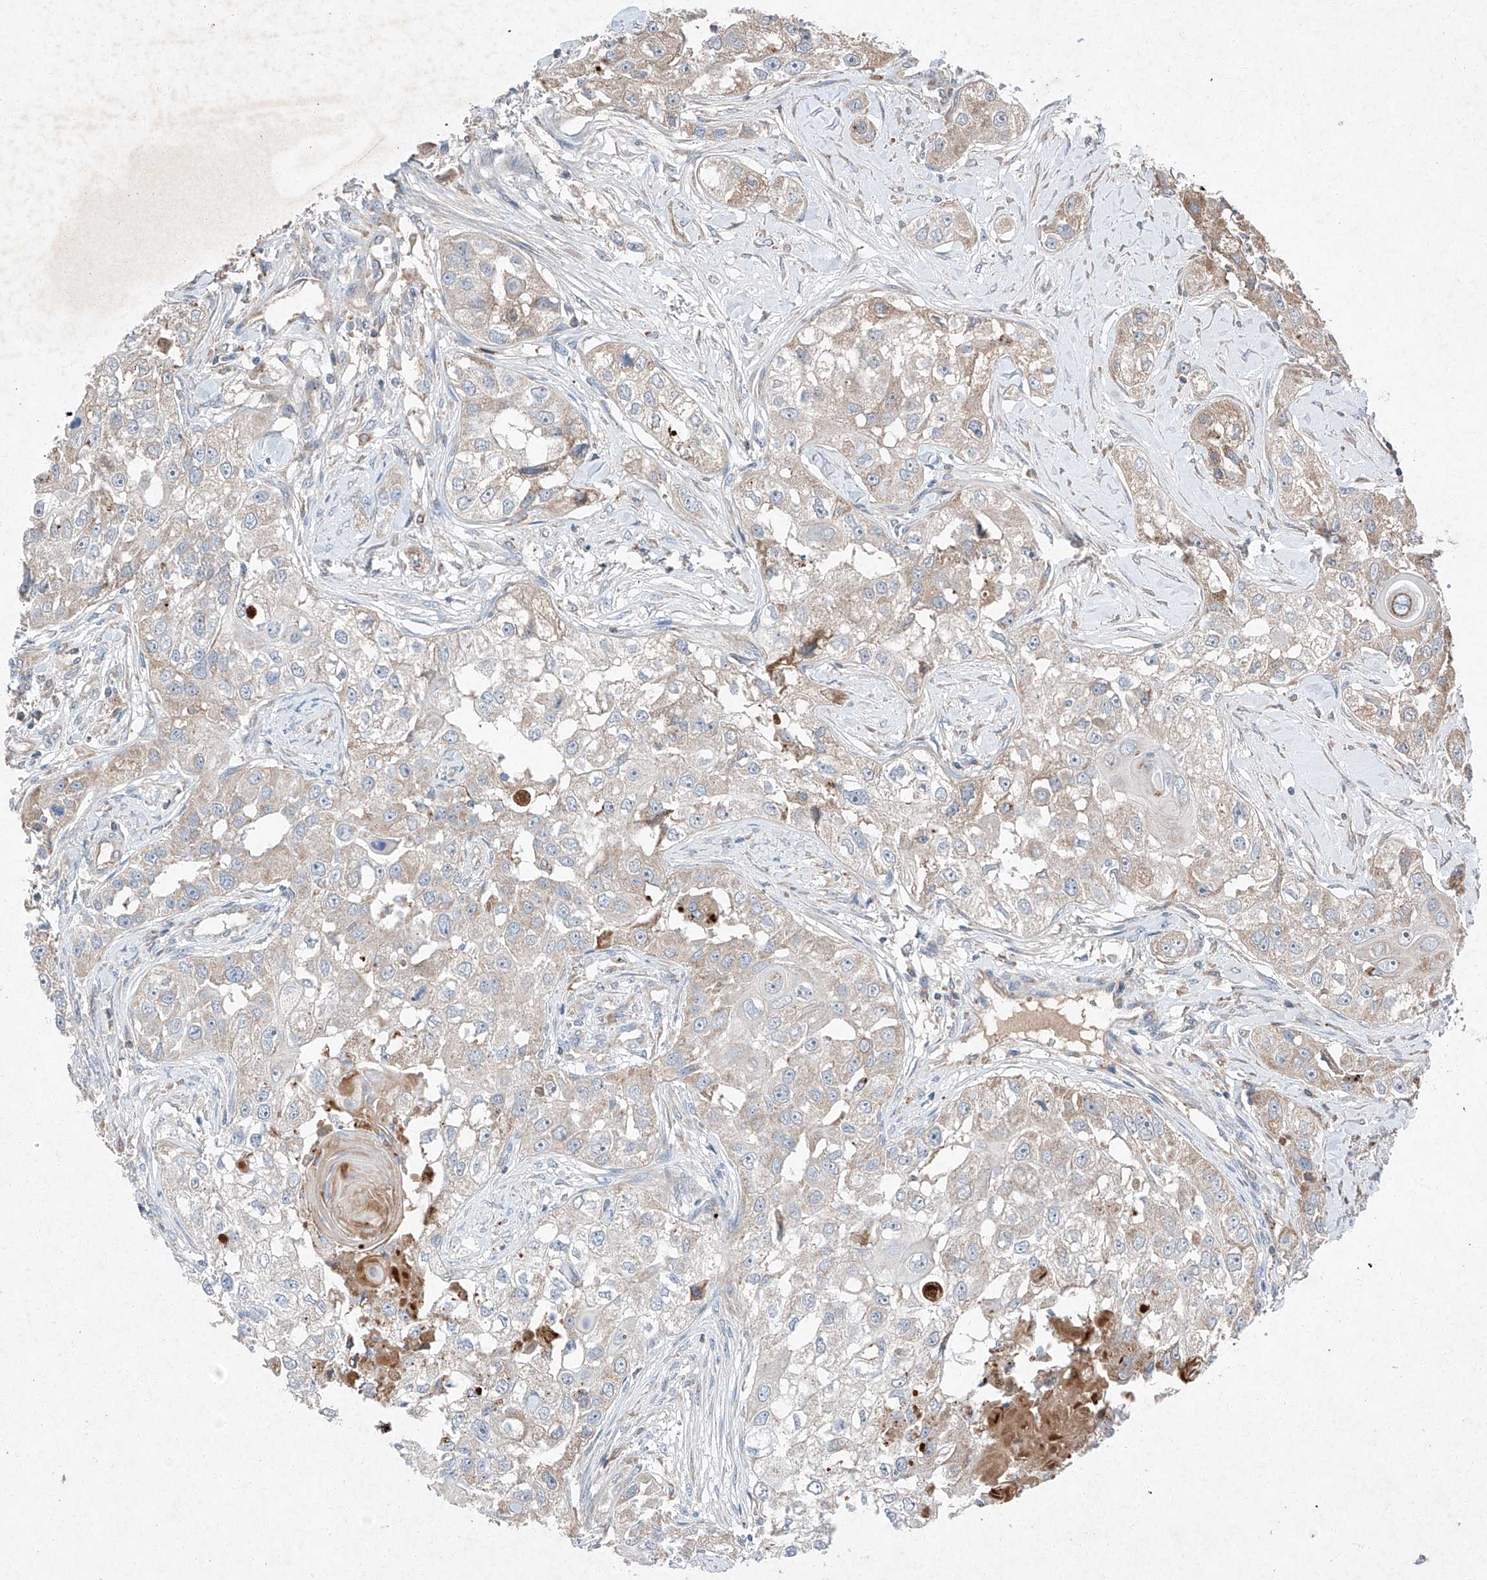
{"staining": {"intensity": "negative", "quantity": "none", "location": "none"}, "tissue": "head and neck cancer", "cell_type": "Tumor cells", "image_type": "cancer", "snomed": [{"axis": "morphology", "description": "Normal tissue, NOS"}, {"axis": "morphology", "description": "Squamous cell carcinoma, NOS"}, {"axis": "topography", "description": "Skeletal muscle"}, {"axis": "topography", "description": "Head-Neck"}], "caption": "The image demonstrates no staining of tumor cells in head and neck cancer (squamous cell carcinoma).", "gene": "RUSC1", "patient": {"sex": "male", "age": 51}}